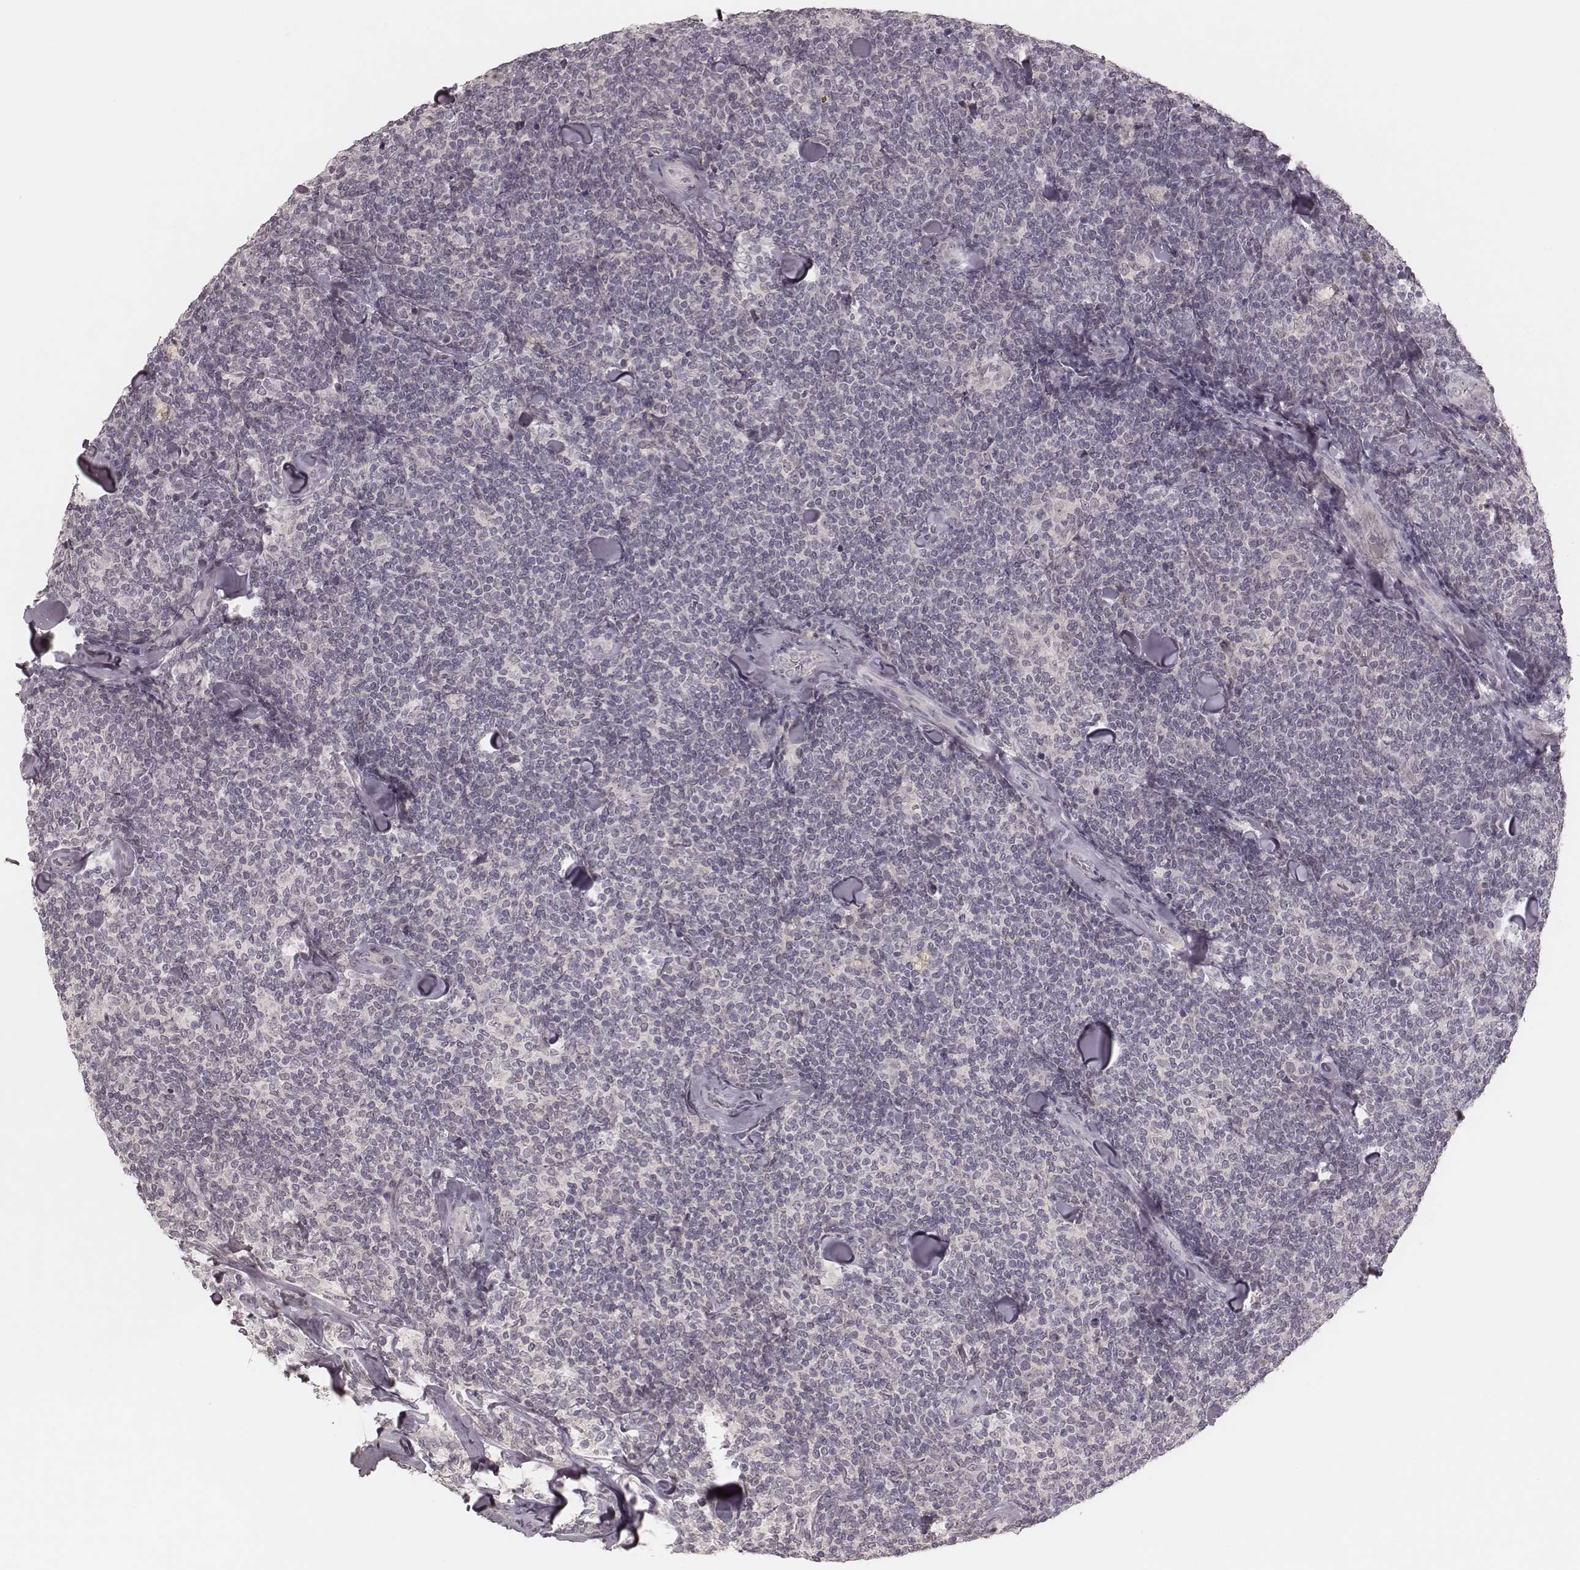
{"staining": {"intensity": "negative", "quantity": "none", "location": "none"}, "tissue": "lymphoma", "cell_type": "Tumor cells", "image_type": "cancer", "snomed": [{"axis": "morphology", "description": "Malignant lymphoma, non-Hodgkin's type, Low grade"}, {"axis": "topography", "description": "Lymph node"}], "caption": "IHC histopathology image of low-grade malignant lymphoma, non-Hodgkin's type stained for a protein (brown), which shows no staining in tumor cells.", "gene": "FAM13B", "patient": {"sex": "female", "age": 56}}